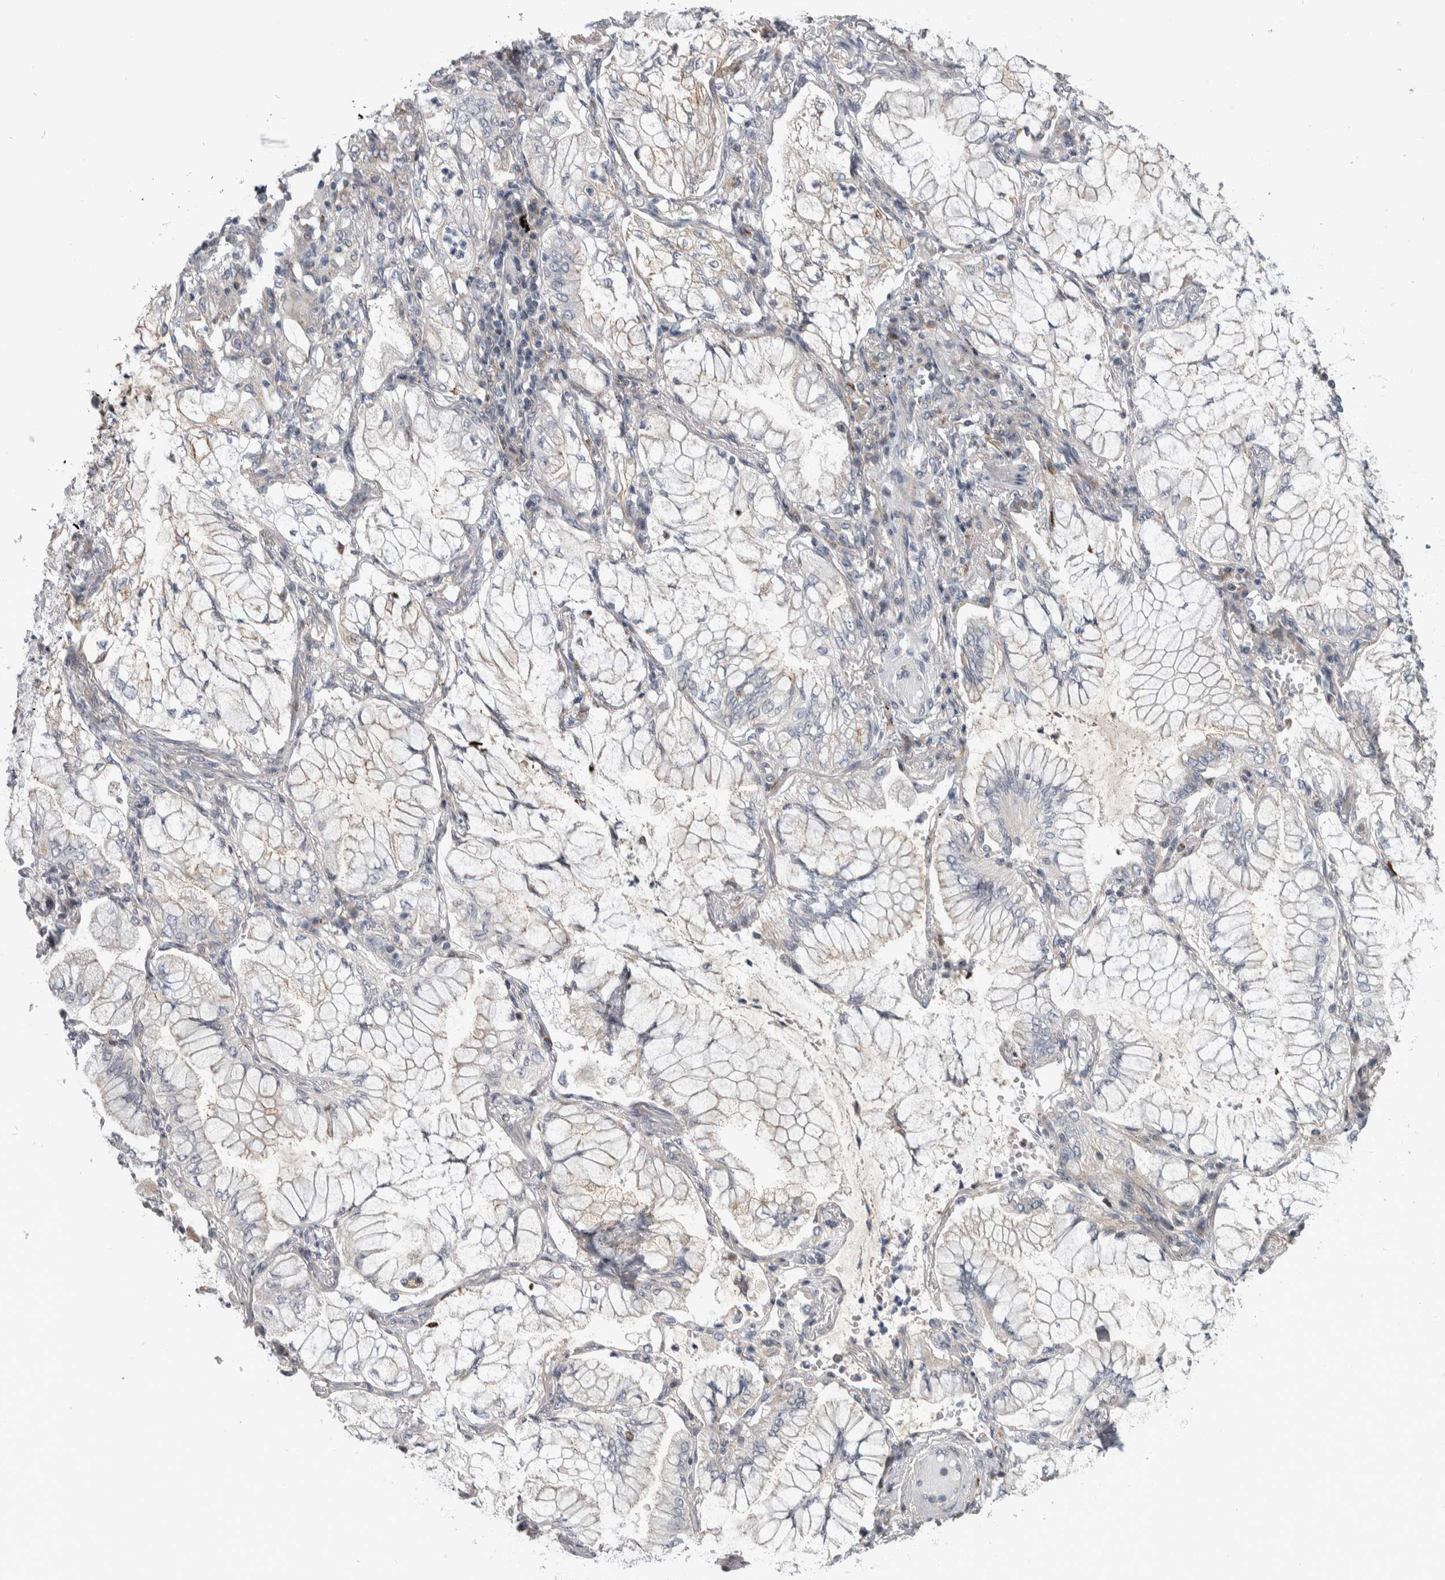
{"staining": {"intensity": "weak", "quantity": "<25%", "location": "cytoplasmic/membranous"}, "tissue": "lung cancer", "cell_type": "Tumor cells", "image_type": "cancer", "snomed": [{"axis": "morphology", "description": "Adenocarcinoma, NOS"}, {"axis": "topography", "description": "Lung"}], "caption": "The histopathology image shows no staining of tumor cells in adenocarcinoma (lung).", "gene": "FAM83G", "patient": {"sex": "female", "age": 70}}